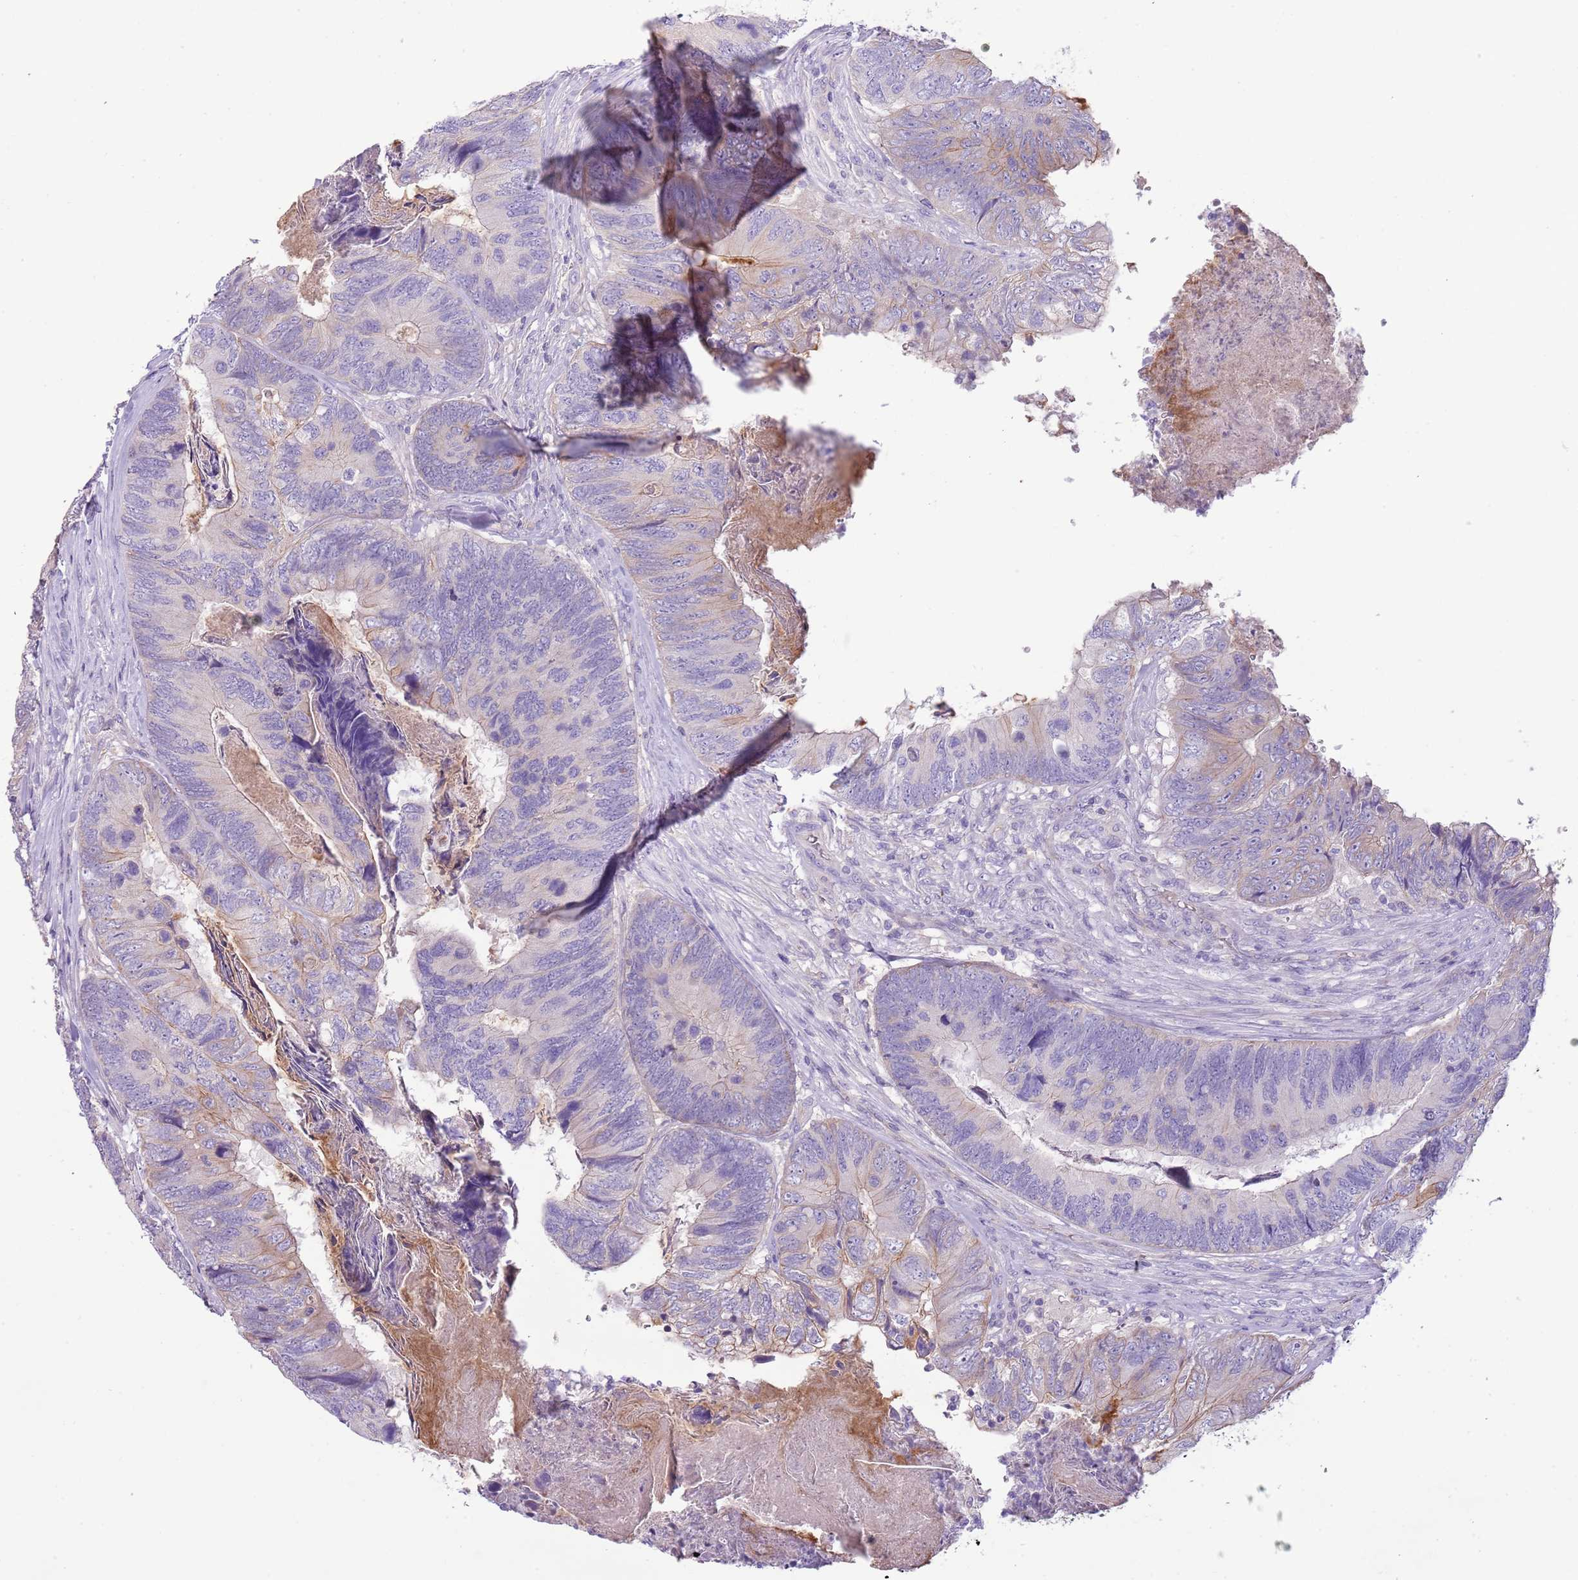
{"staining": {"intensity": "moderate", "quantity": "<25%", "location": "cytoplasmic/membranous"}, "tissue": "colorectal cancer", "cell_type": "Tumor cells", "image_type": "cancer", "snomed": [{"axis": "morphology", "description": "Adenocarcinoma, NOS"}, {"axis": "topography", "description": "Colon"}], "caption": "Brown immunohistochemical staining in human colorectal cancer (adenocarcinoma) displays moderate cytoplasmic/membranous staining in about <25% of tumor cells.", "gene": "HES3", "patient": {"sex": "female", "age": 67}}